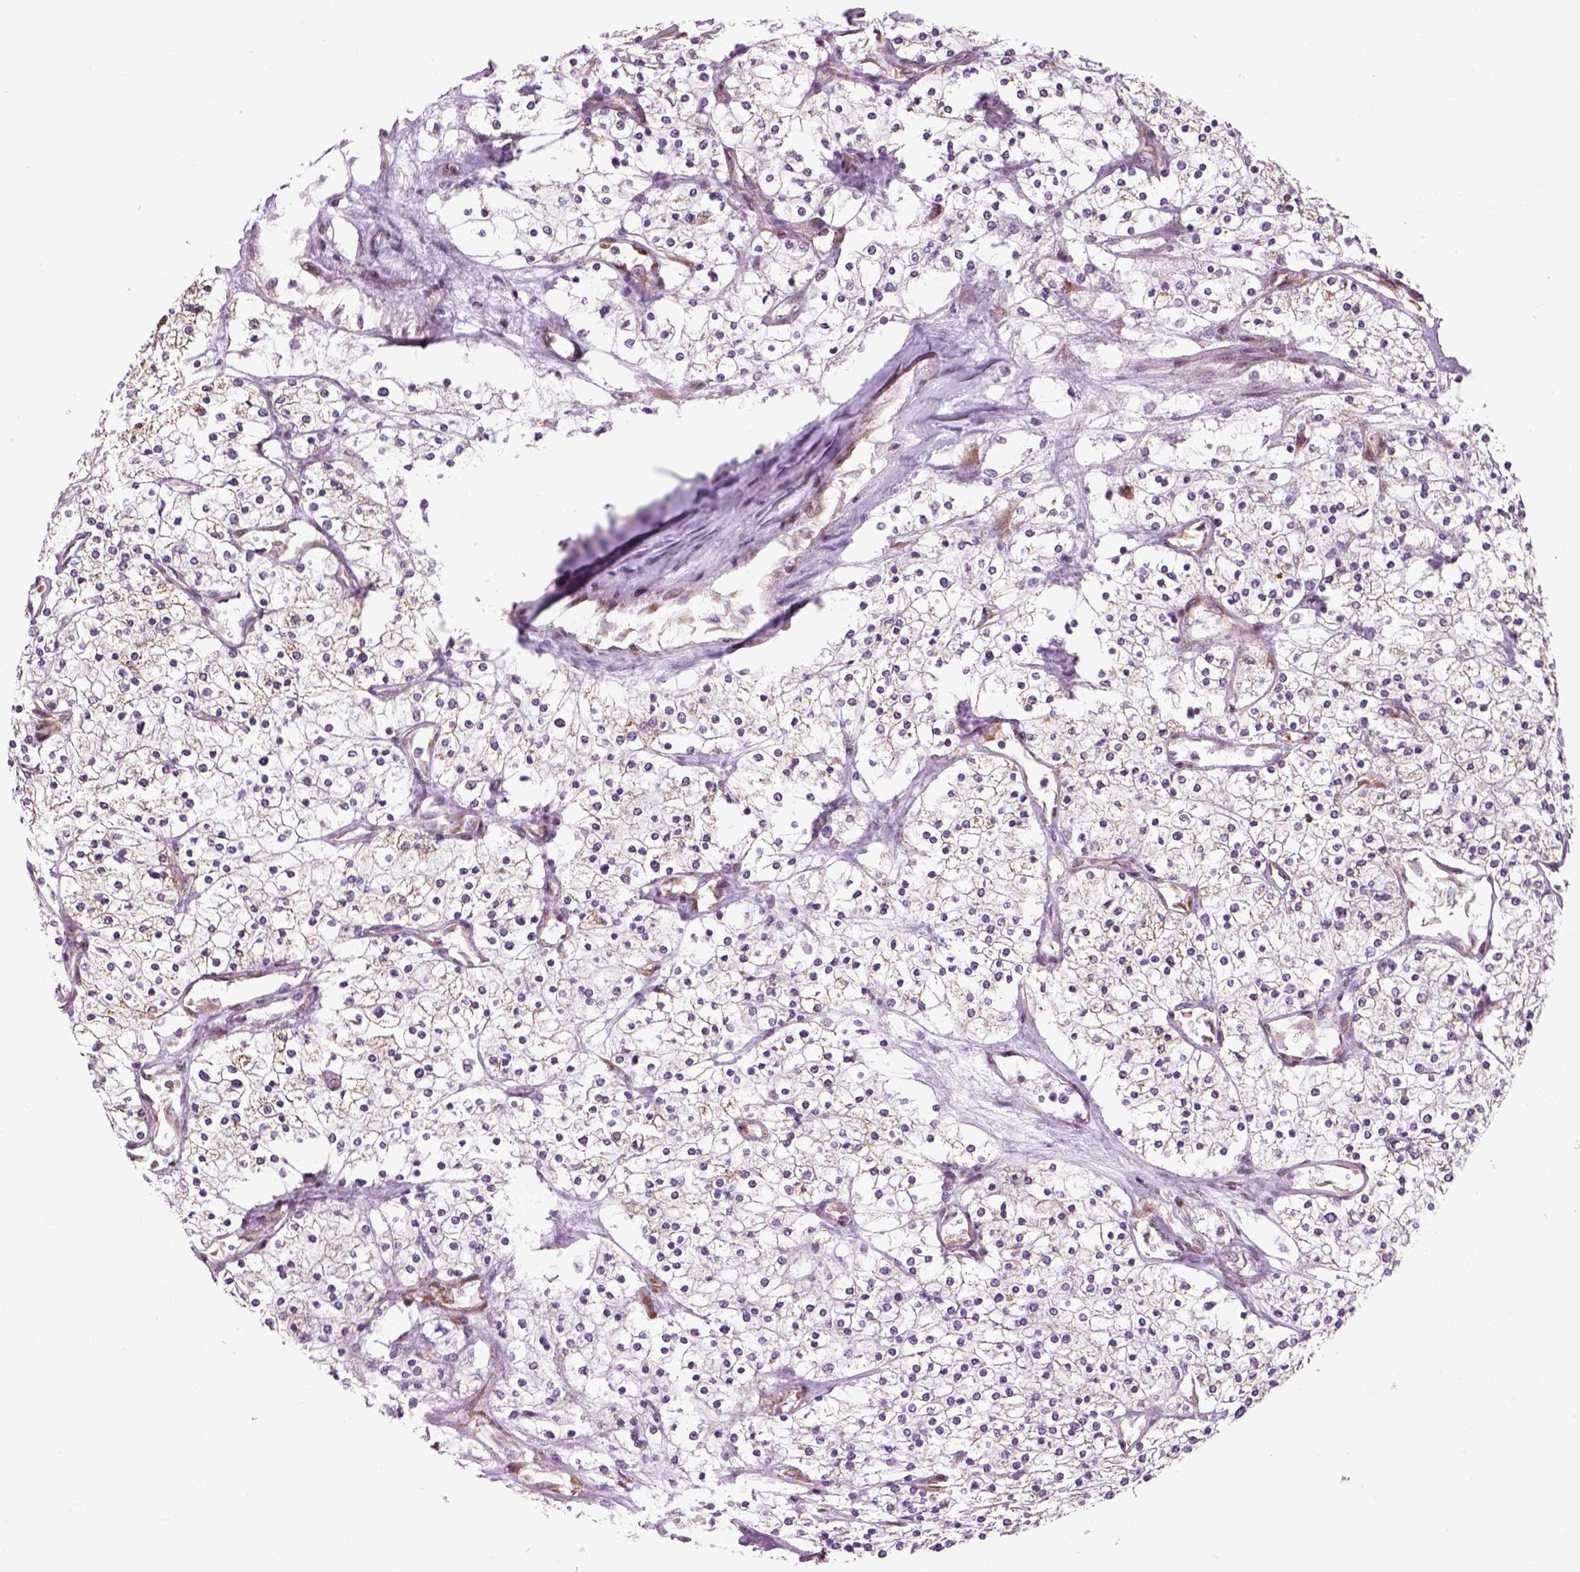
{"staining": {"intensity": "weak", "quantity": "<25%", "location": "cytoplasmic/membranous"}, "tissue": "renal cancer", "cell_type": "Tumor cells", "image_type": "cancer", "snomed": [{"axis": "morphology", "description": "Adenocarcinoma, NOS"}, {"axis": "topography", "description": "Kidney"}], "caption": "The IHC histopathology image has no significant staining in tumor cells of renal cancer (adenocarcinoma) tissue. (Brightfield microscopy of DAB IHC at high magnification).", "gene": "XK", "patient": {"sex": "male", "age": 80}}